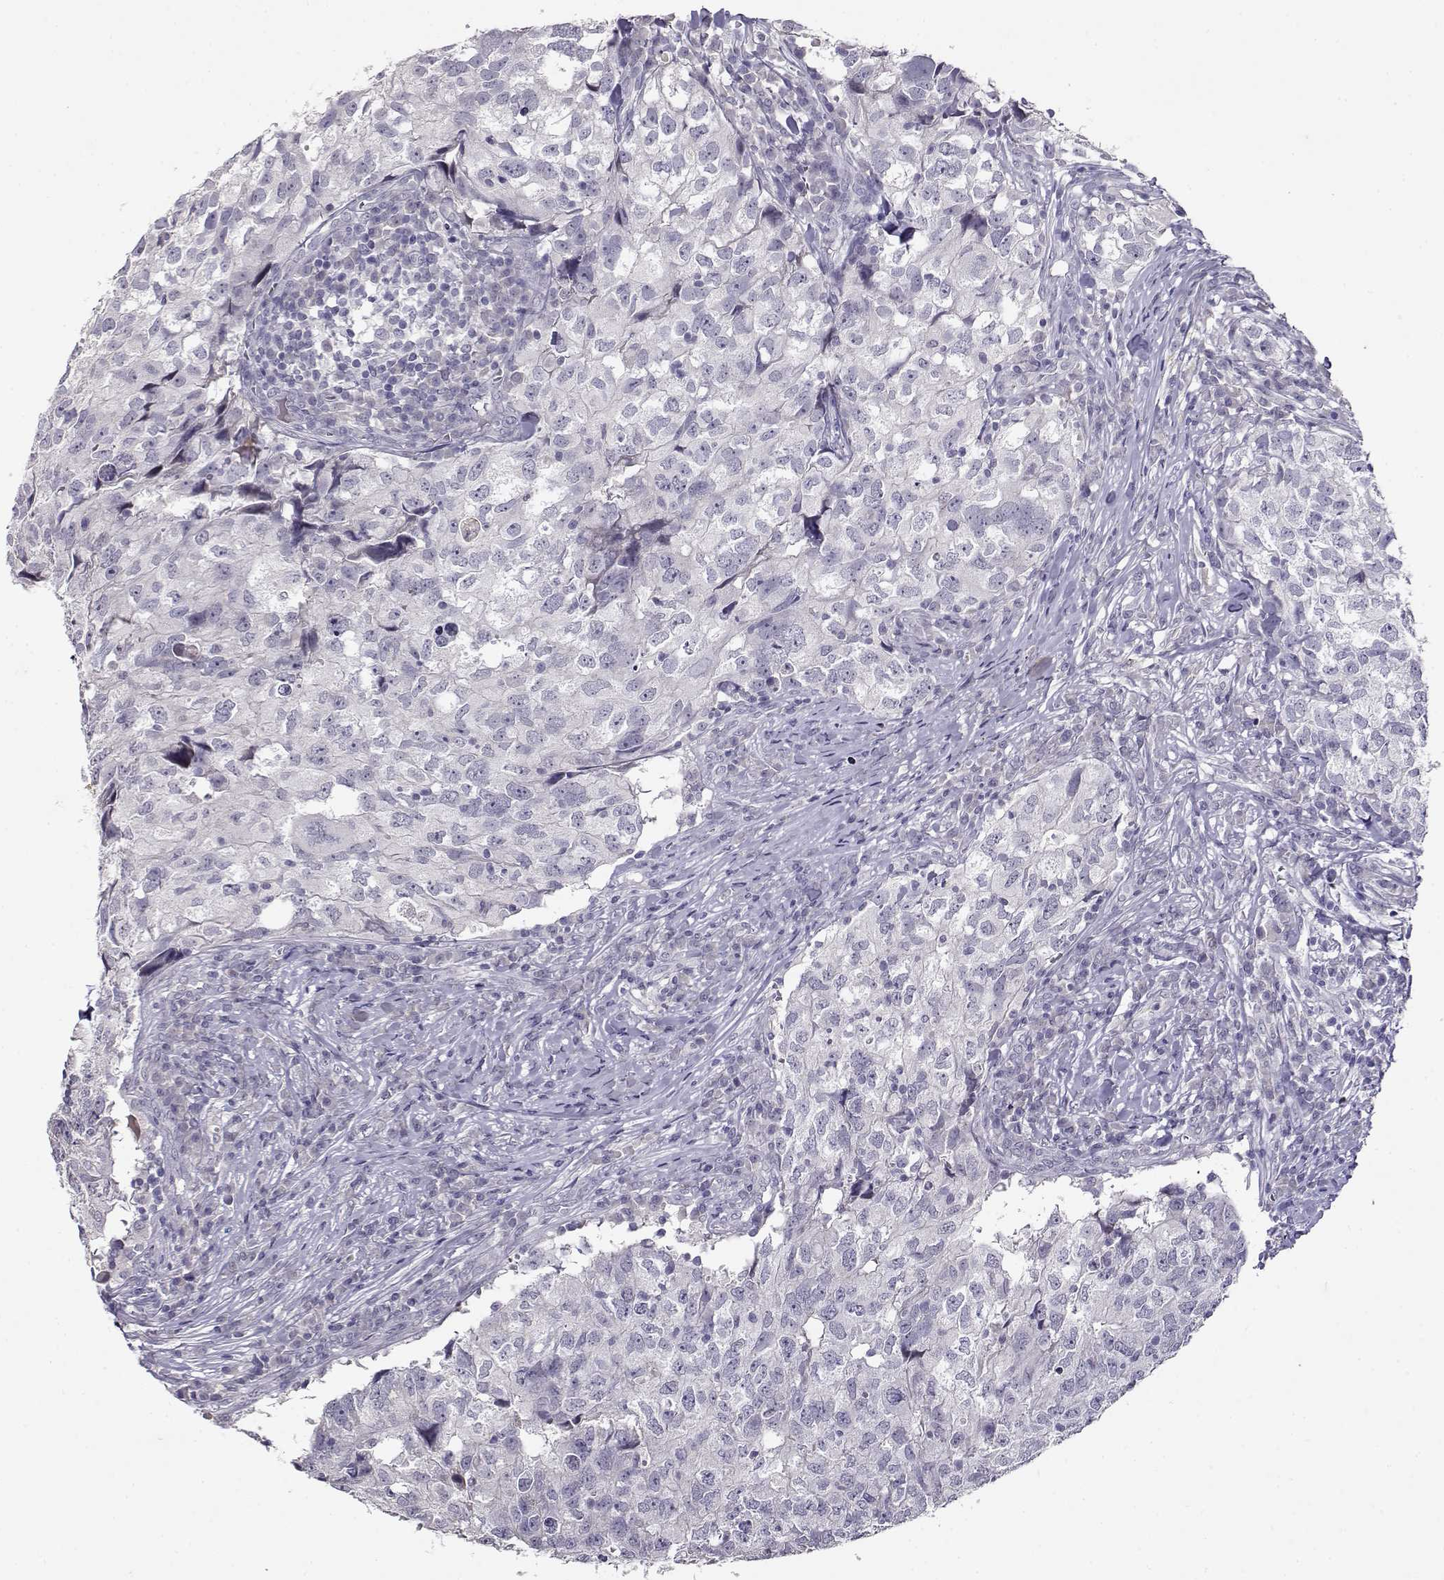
{"staining": {"intensity": "negative", "quantity": "none", "location": "none"}, "tissue": "breast cancer", "cell_type": "Tumor cells", "image_type": "cancer", "snomed": [{"axis": "morphology", "description": "Duct carcinoma"}, {"axis": "topography", "description": "Breast"}], "caption": "Immunohistochemistry (IHC) photomicrograph of human breast cancer (invasive ductal carcinoma) stained for a protein (brown), which displays no staining in tumor cells.", "gene": "RHOXF2", "patient": {"sex": "female", "age": 30}}